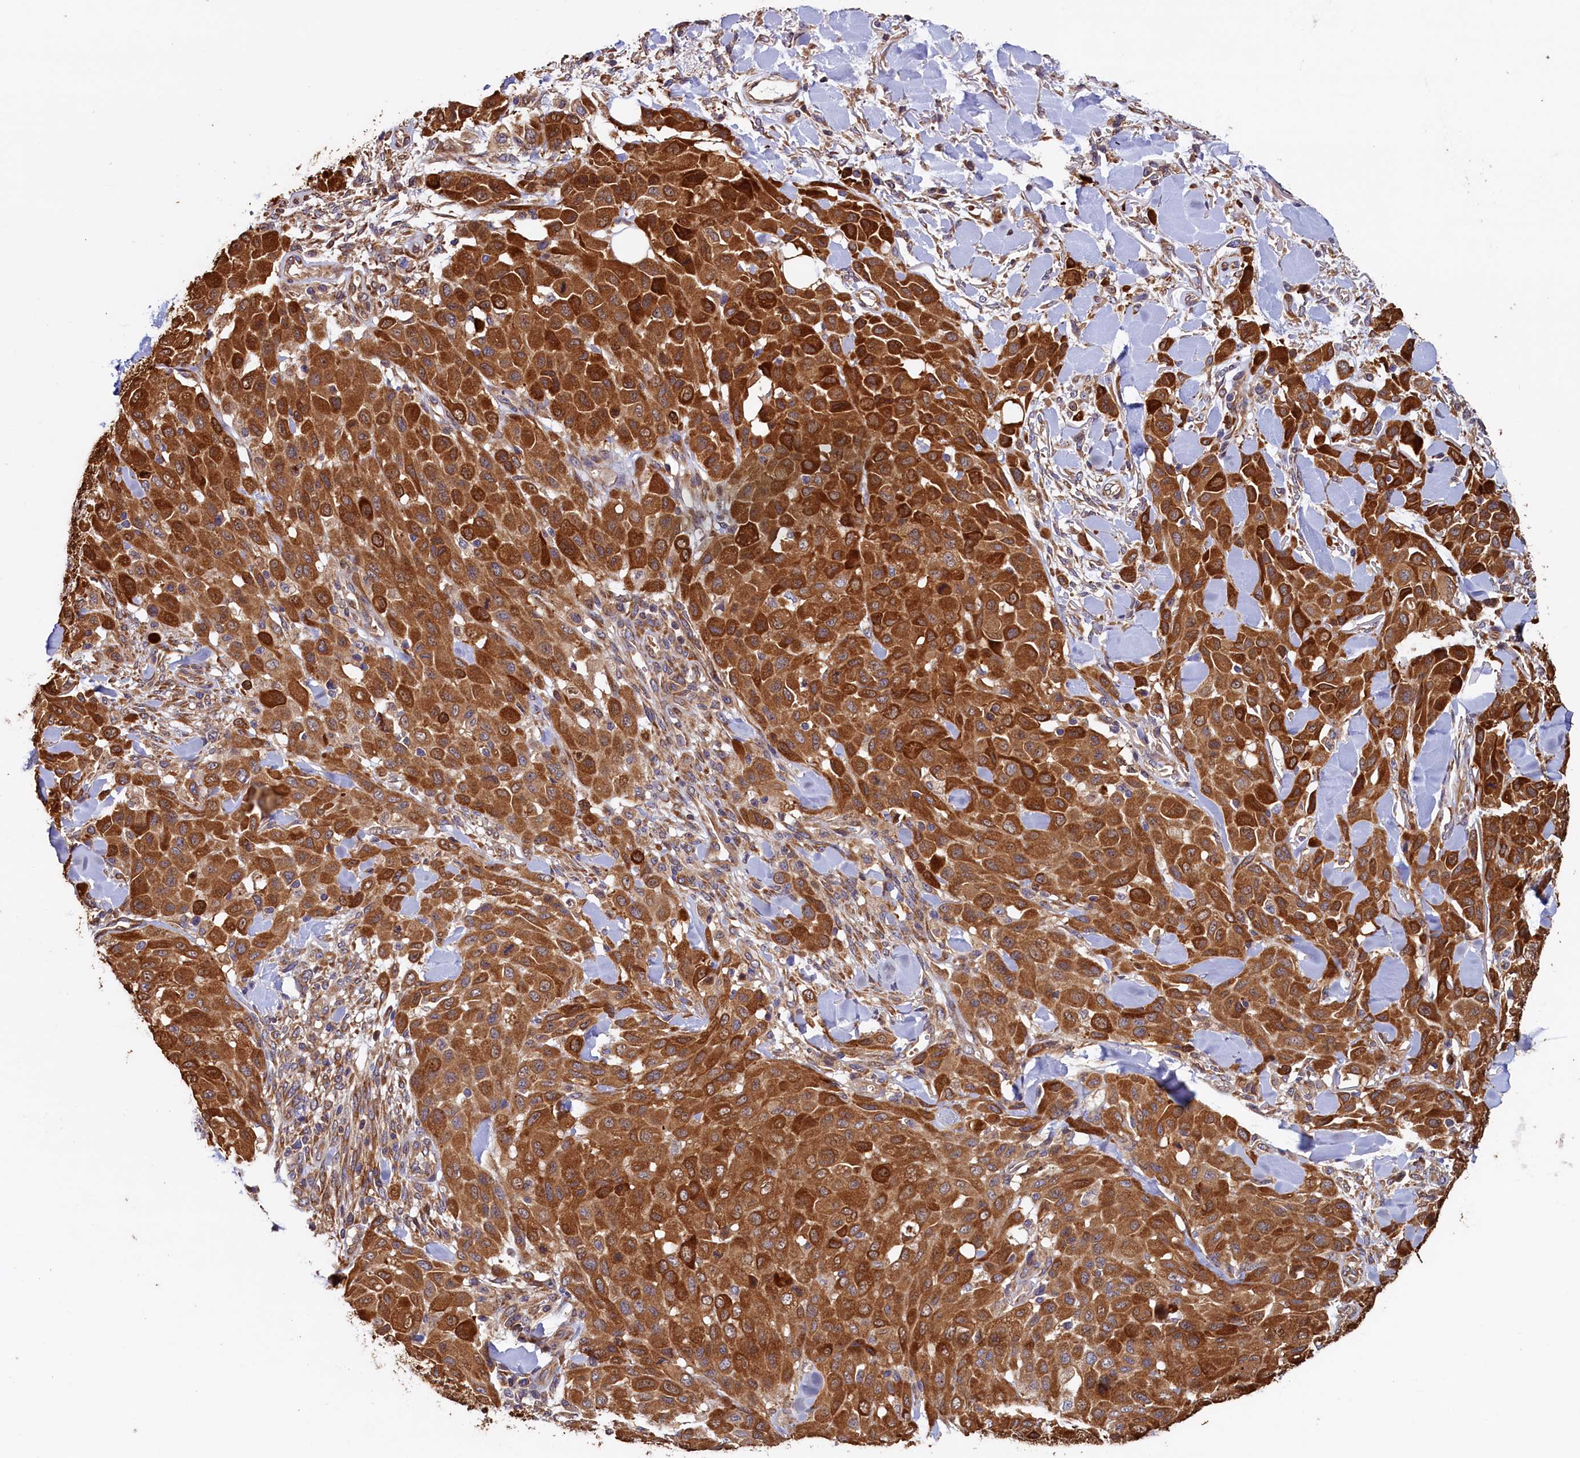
{"staining": {"intensity": "strong", "quantity": ">75%", "location": "cytoplasmic/membranous"}, "tissue": "melanoma", "cell_type": "Tumor cells", "image_type": "cancer", "snomed": [{"axis": "morphology", "description": "Malignant melanoma, Metastatic site"}, {"axis": "topography", "description": "Skin"}], "caption": "Melanoma stained for a protein reveals strong cytoplasmic/membranous positivity in tumor cells. (DAB (3,3'-diaminobenzidine) IHC, brown staining for protein, blue staining for nuclei).", "gene": "ATXN2L", "patient": {"sex": "female", "age": 81}}